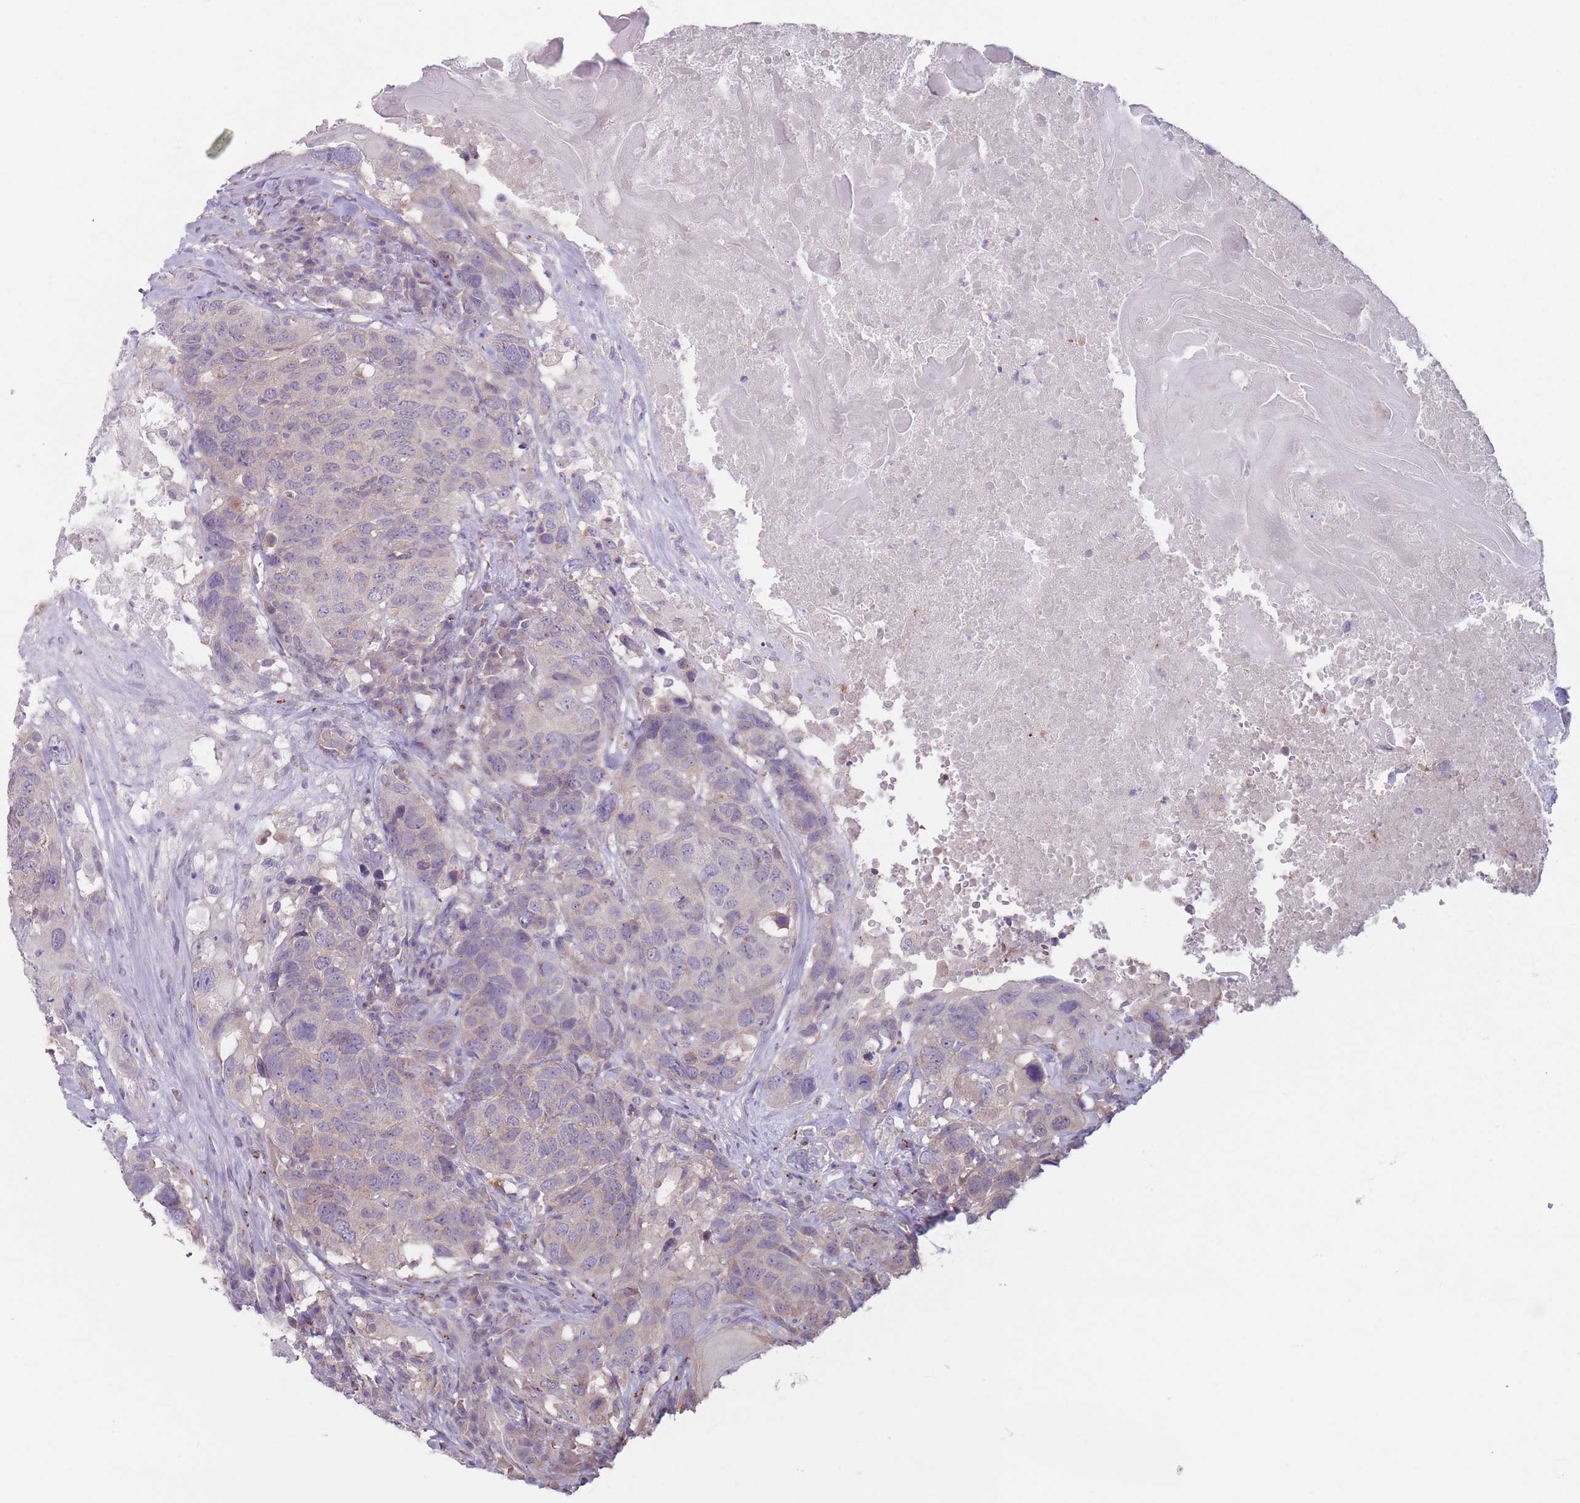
{"staining": {"intensity": "negative", "quantity": "none", "location": "none"}, "tissue": "head and neck cancer", "cell_type": "Tumor cells", "image_type": "cancer", "snomed": [{"axis": "morphology", "description": "Squamous cell carcinoma, NOS"}, {"axis": "topography", "description": "Head-Neck"}], "caption": "An immunohistochemistry micrograph of head and neck cancer is shown. There is no staining in tumor cells of head and neck cancer. Brightfield microscopy of immunohistochemistry (IHC) stained with DAB (3,3'-diaminobenzidine) (brown) and hematoxylin (blue), captured at high magnification.", "gene": "AKAIN1", "patient": {"sex": "male", "age": 66}}